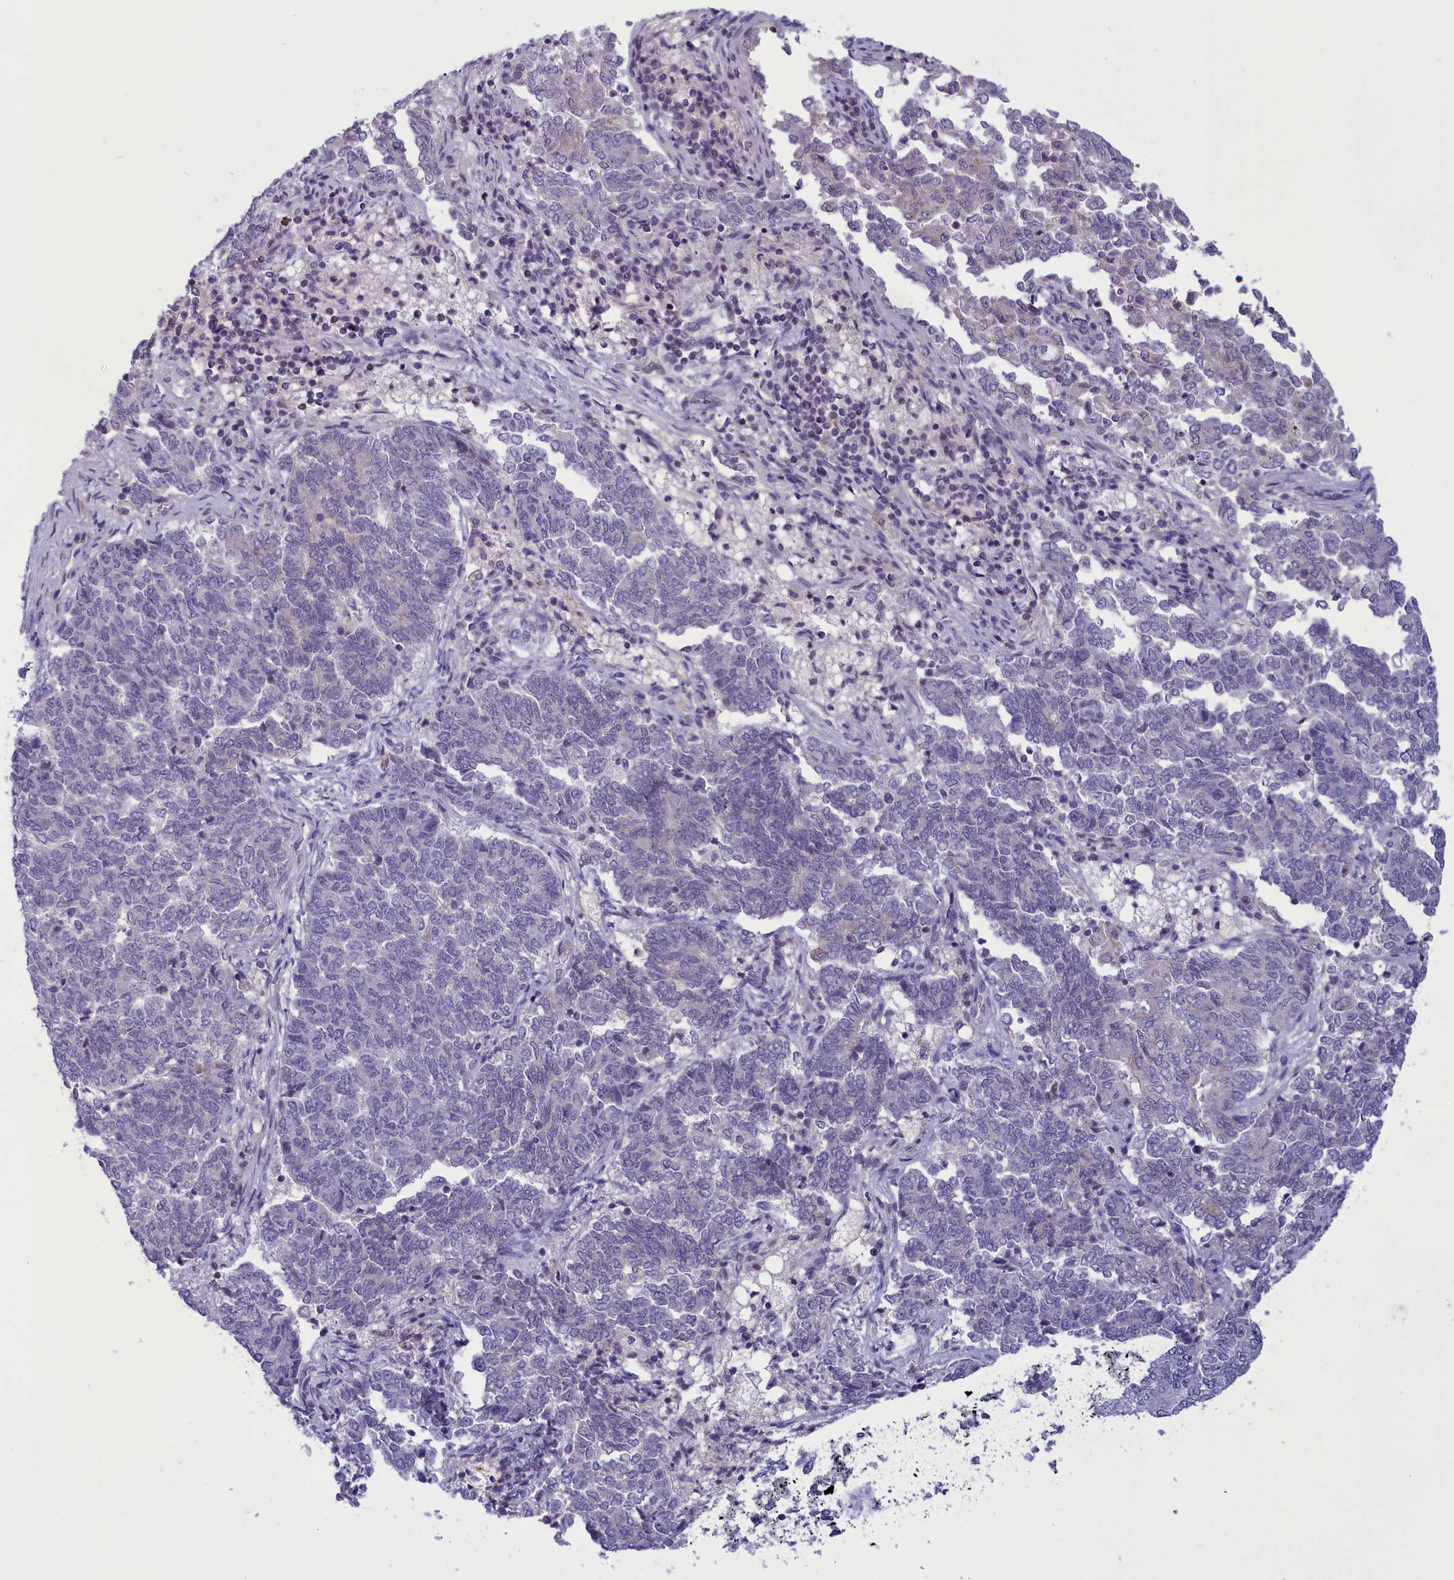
{"staining": {"intensity": "negative", "quantity": "none", "location": "none"}, "tissue": "endometrial cancer", "cell_type": "Tumor cells", "image_type": "cancer", "snomed": [{"axis": "morphology", "description": "Adenocarcinoma, NOS"}, {"axis": "topography", "description": "Endometrium"}], "caption": "This is an immunohistochemistry image of human endometrial cancer. There is no positivity in tumor cells.", "gene": "CORO2A", "patient": {"sex": "female", "age": 80}}